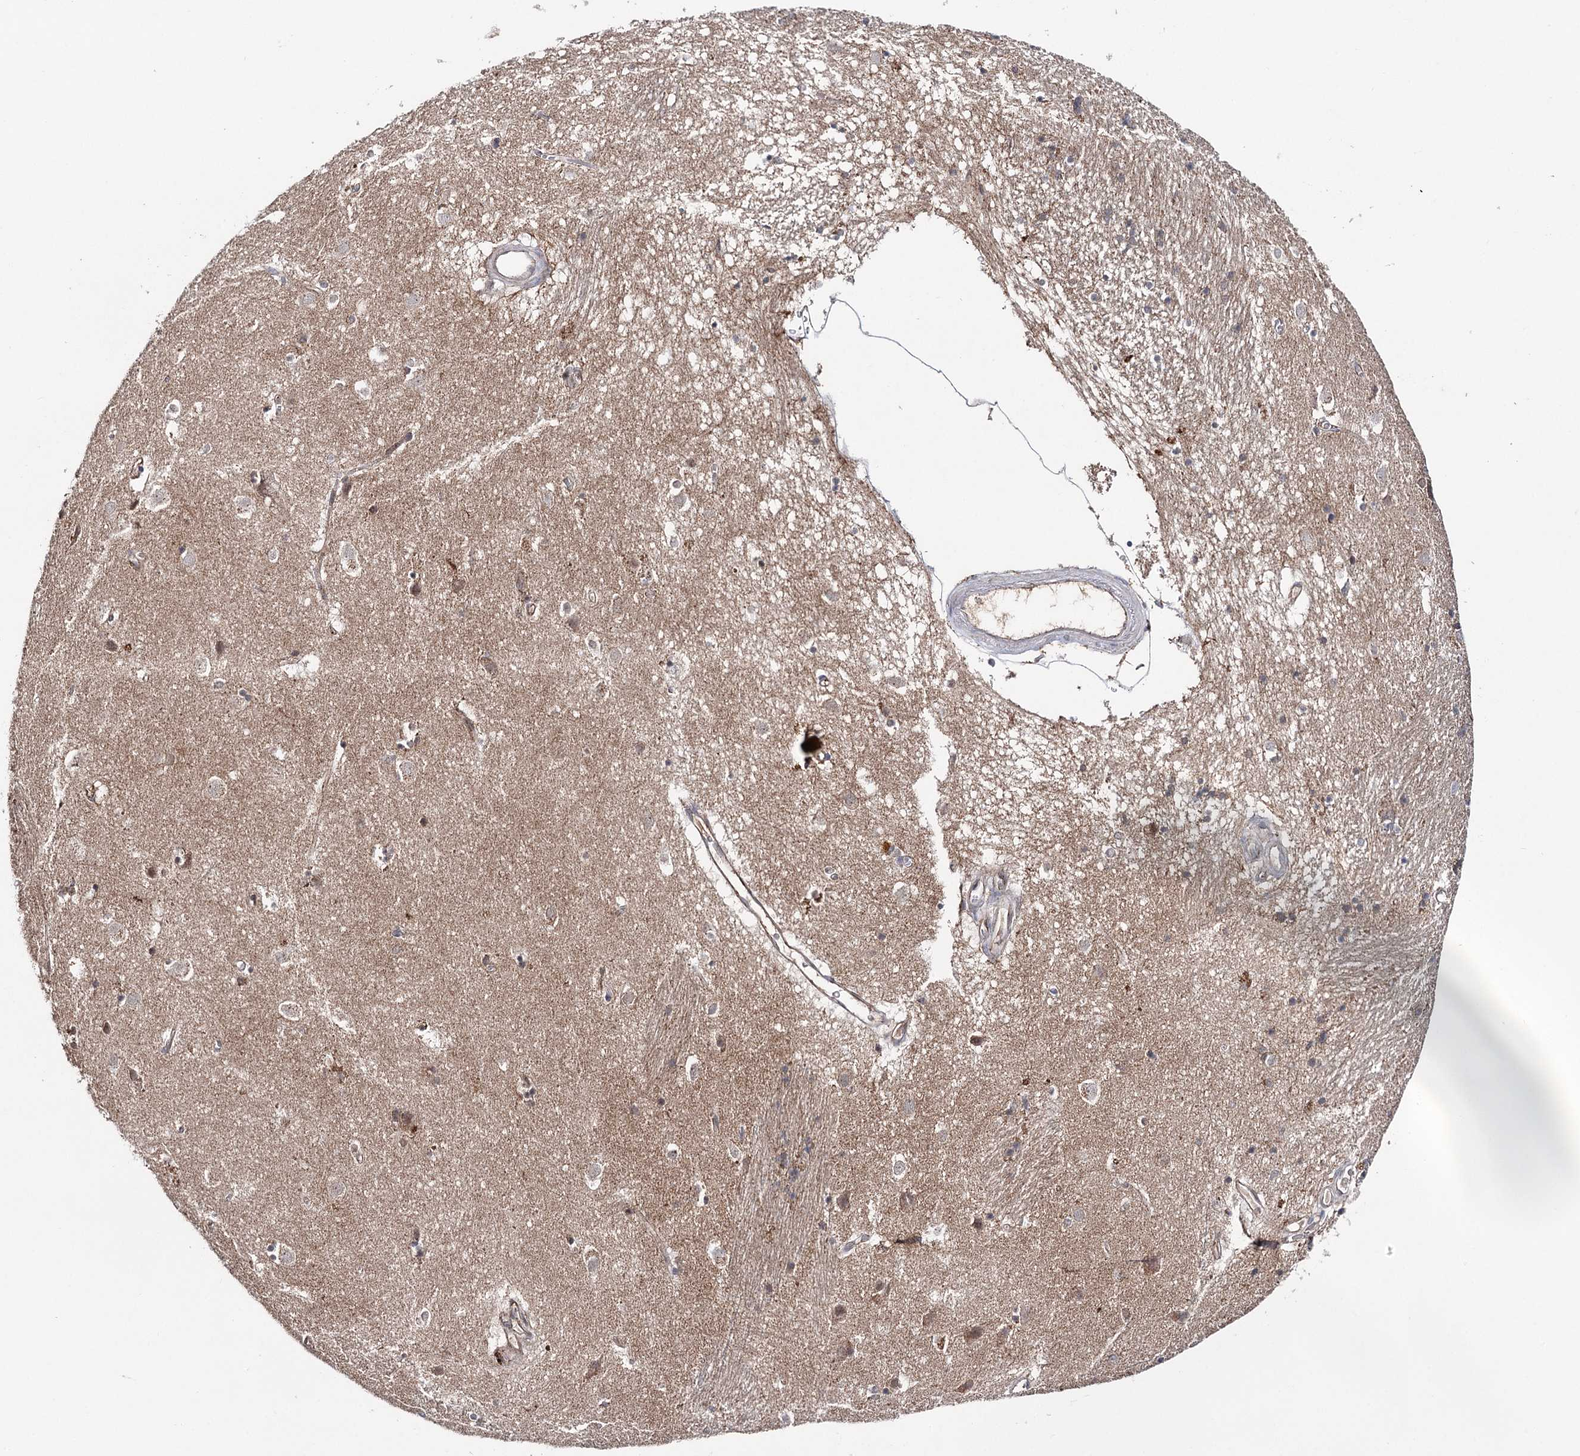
{"staining": {"intensity": "moderate", "quantity": "<25%", "location": "cytoplasmic/membranous,nuclear"}, "tissue": "caudate", "cell_type": "Glial cells", "image_type": "normal", "snomed": [{"axis": "morphology", "description": "Normal tissue, NOS"}, {"axis": "topography", "description": "Lateral ventricle wall"}], "caption": "About <25% of glial cells in normal human caudate display moderate cytoplasmic/membranous,nuclear protein positivity as visualized by brown immunohistochemical staining.", "gene": "PKP4", "patient": {"sex": "male", "age": 70}}